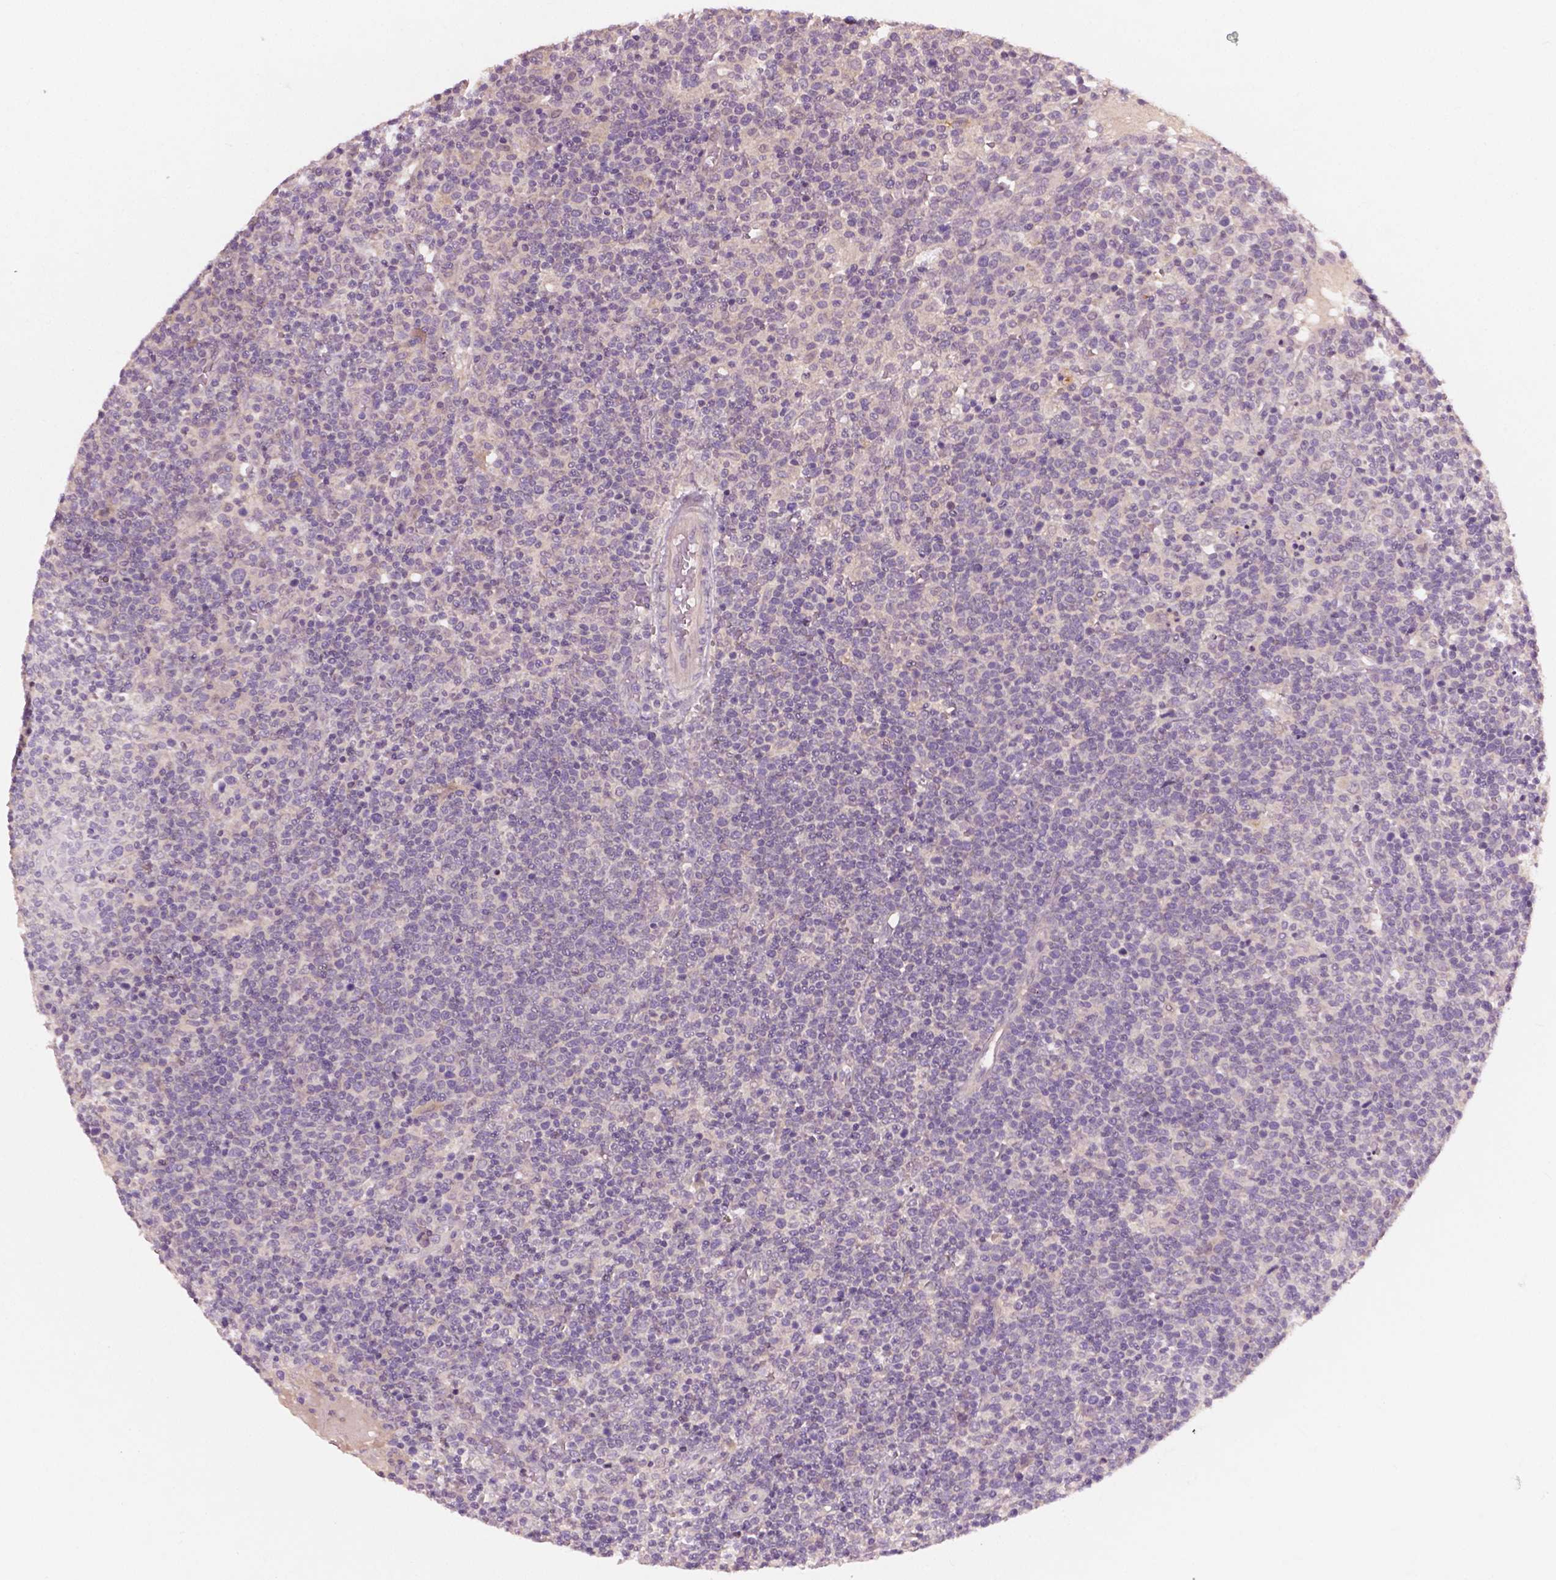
{"staining": {"intensity": "negative", "quantity": "none", "location": "none"}, "tissue": "lymphoma", "cell_type": "Tumor cells", "image_type": "cancer", "snomed": [{"axis": "morphology", "description": "Malignant lymphoma, non-Hodgkin's type, High grade"}, {"axis": "topography", "description": "Lymph node"}], "caption": "Lymphoma was stained to show a protein in brown. There is no significant staining in tumor cells. (Immunohistochemistry (ihc), brightfield microscopy, high magnification).", "gene": "KRT17", "patient": {"sex": "male", "age": 61}}